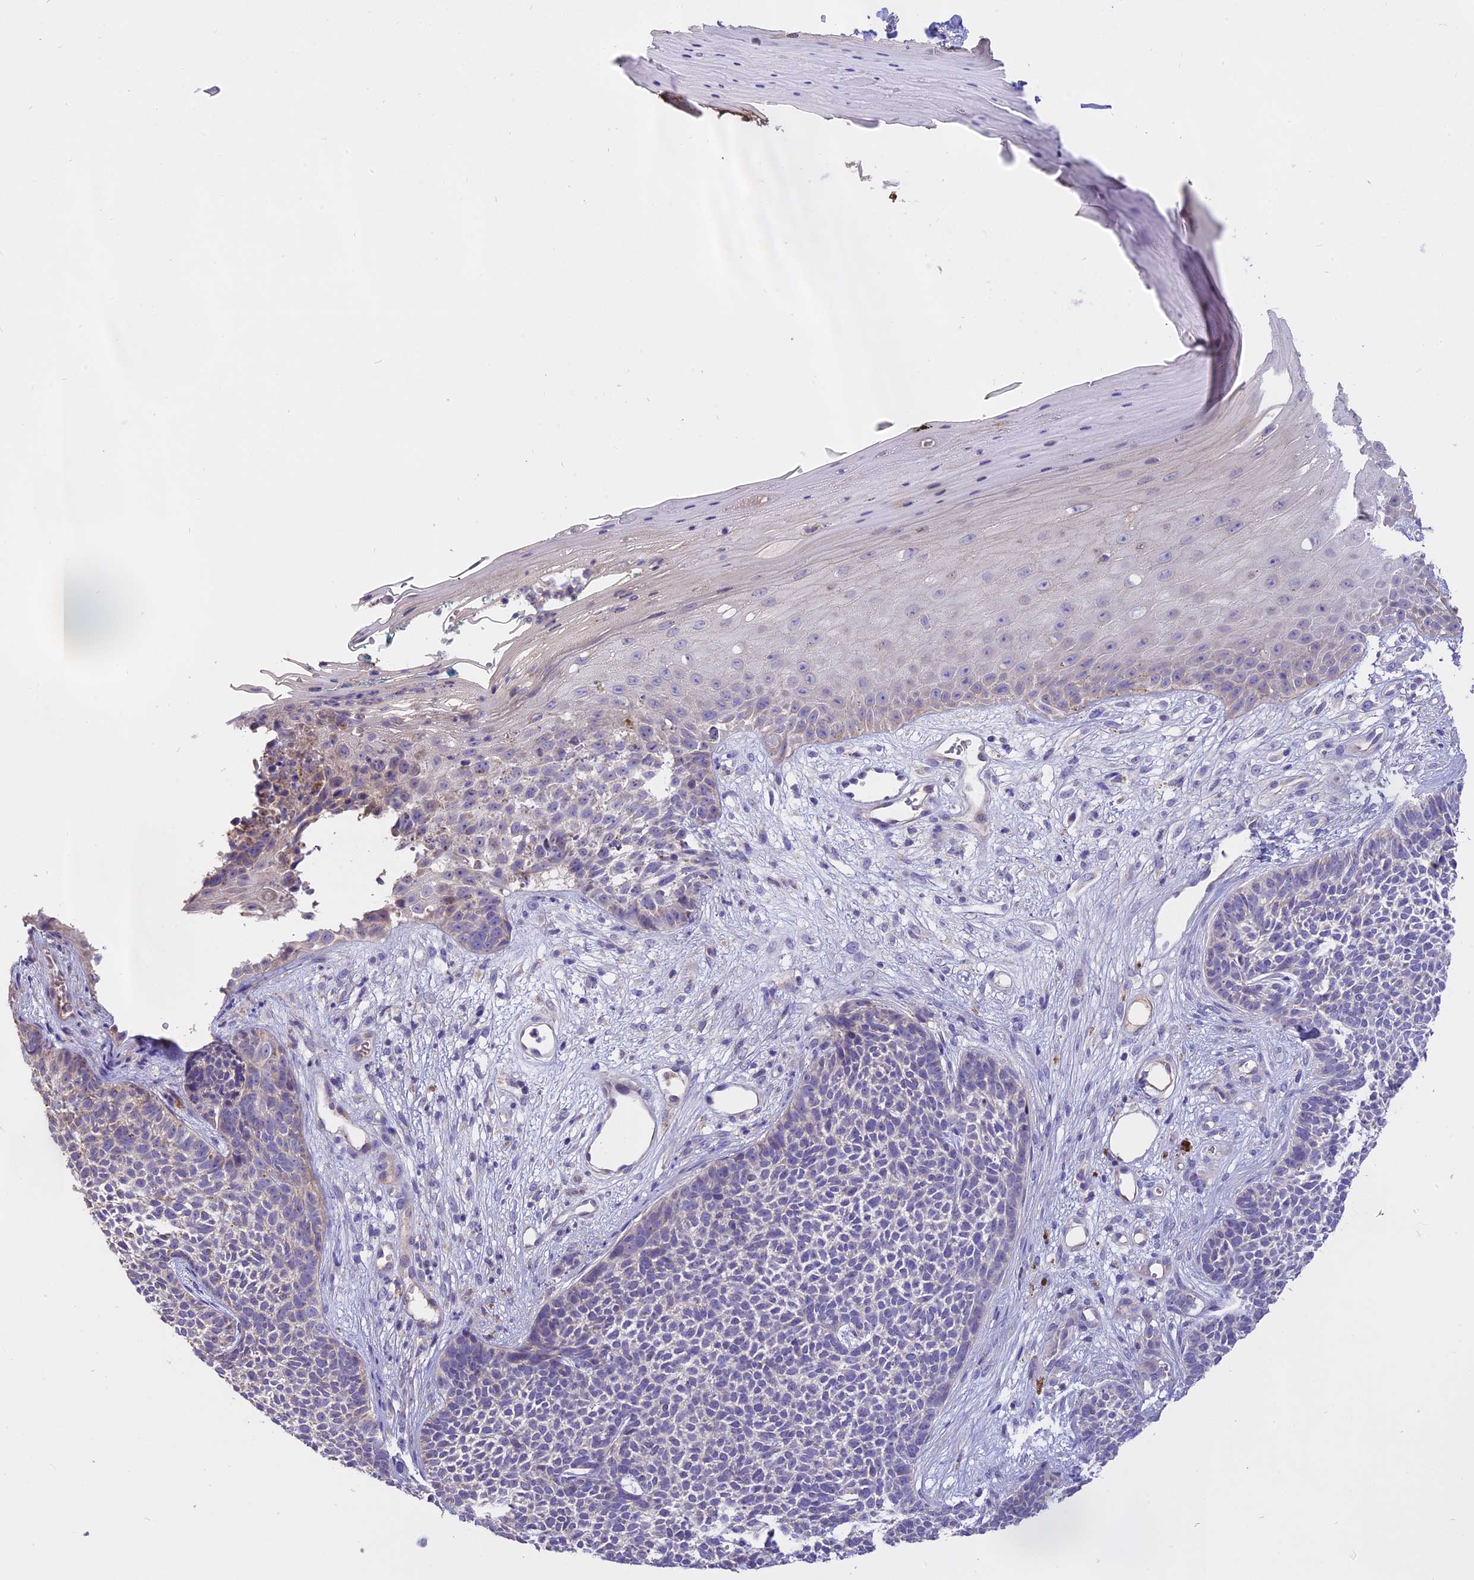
{"staining": {"intensity": "negative", "quantity": "none", "location": "none"}, "tissue": "skin cancer", "cell_type": "Tumor cells", "image_type": "cancer", "snomed": [{"axis": "morphology", "description": "Basal cell carcinoma"}, {"axis": "topography", "description": "Skin"}], "caption": "This is a histopathology image of IHC staining of skin cancer (basal cell carcinoma), which shows no expression in tumor cells.", "gene": "WFDC2", "patient": {"sex": "female", "age": 84}}